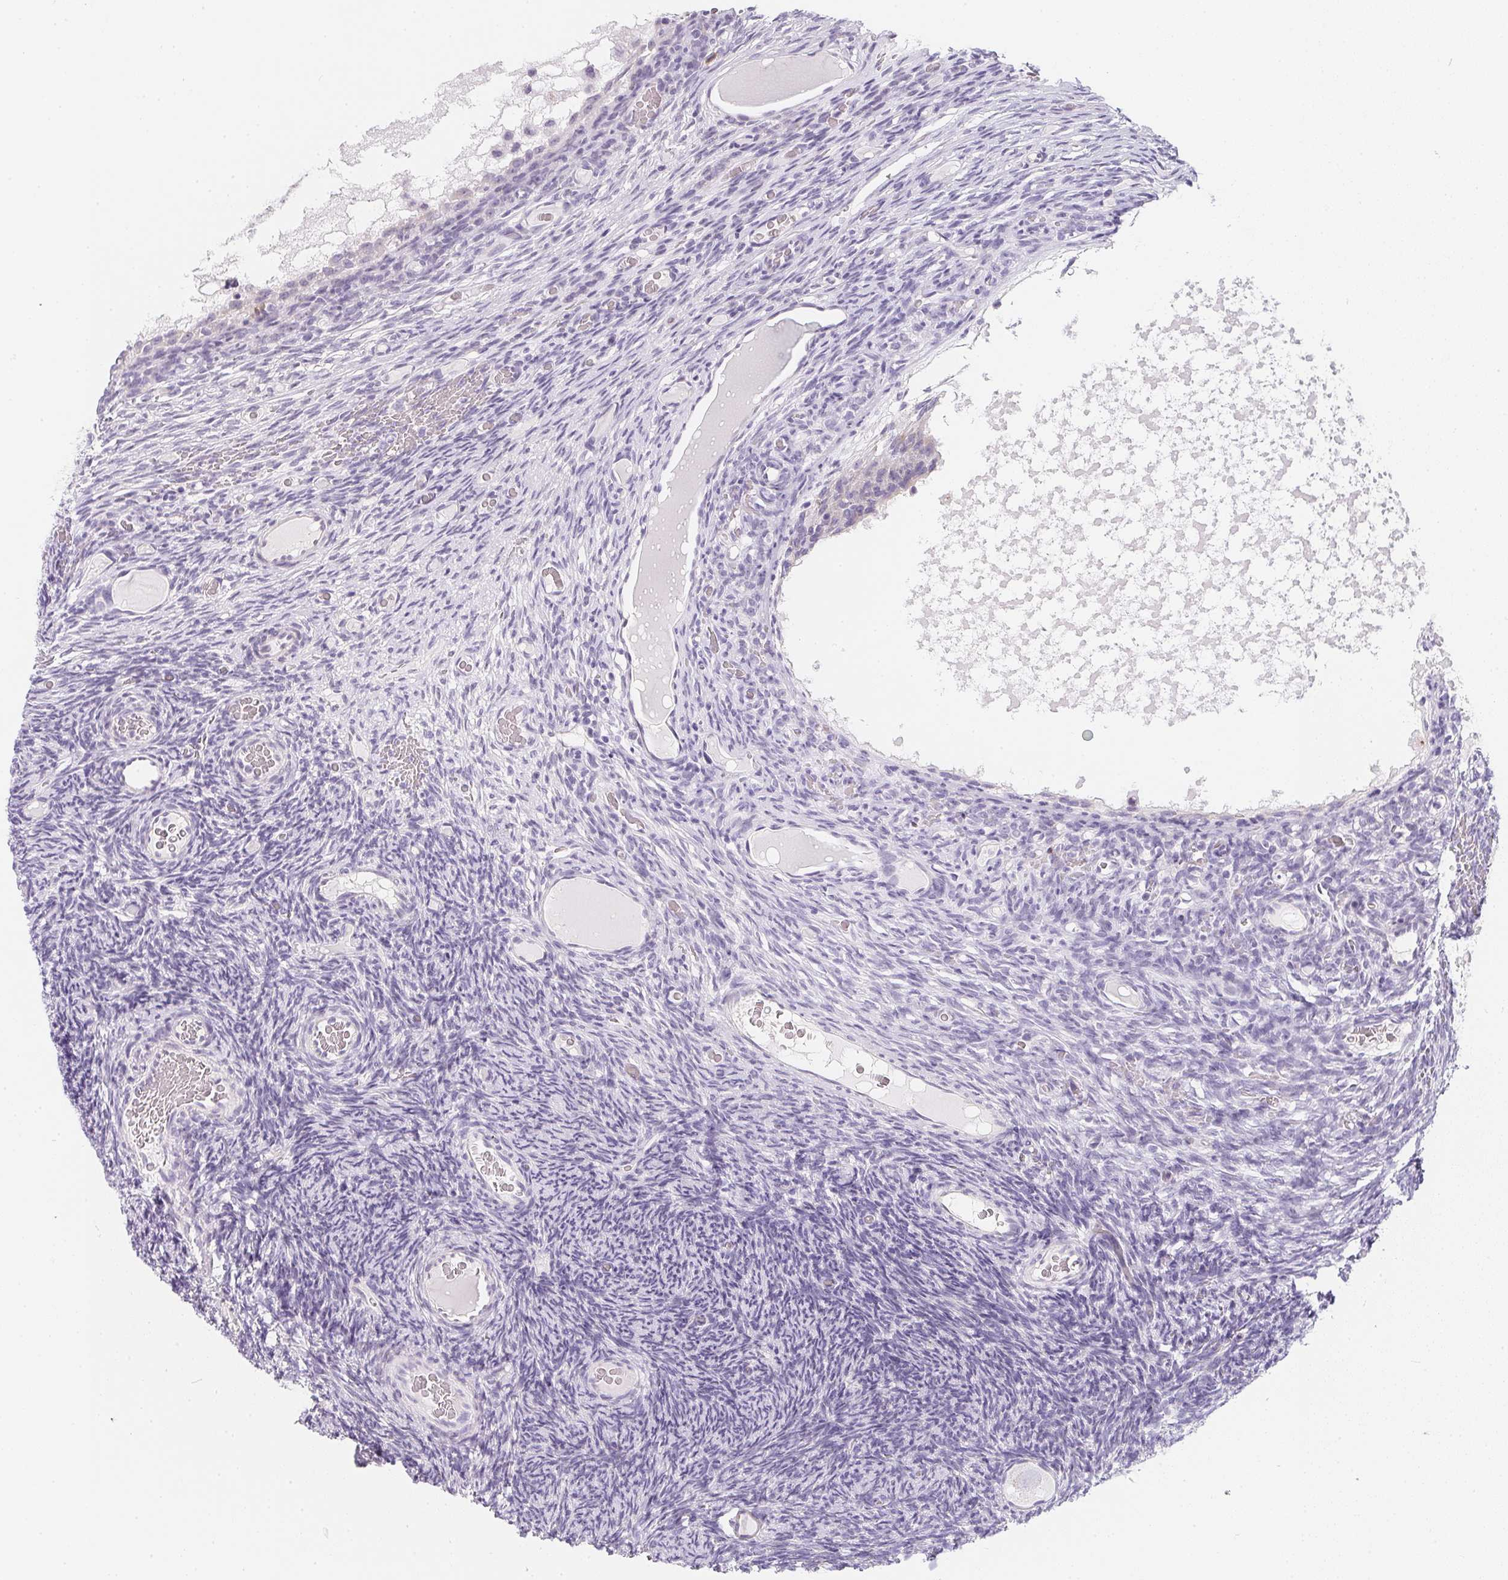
{"staining": {"intensity": "negative", "quantity": "none", "location": "none"}, "tissue": "ovary", "cell_type": "Follicle cells", "image_type": "normal", "snomed": [{"axis": "morphology", "description": "Normal tissue, NOS"}, {"axis": "topography", "description": "Ovary"}], "caption": "Image shows no protein positivity in follicle cells of normal ovary.", "gene": "MAP1A", "patient": {"sex": "female", "age": 34}}